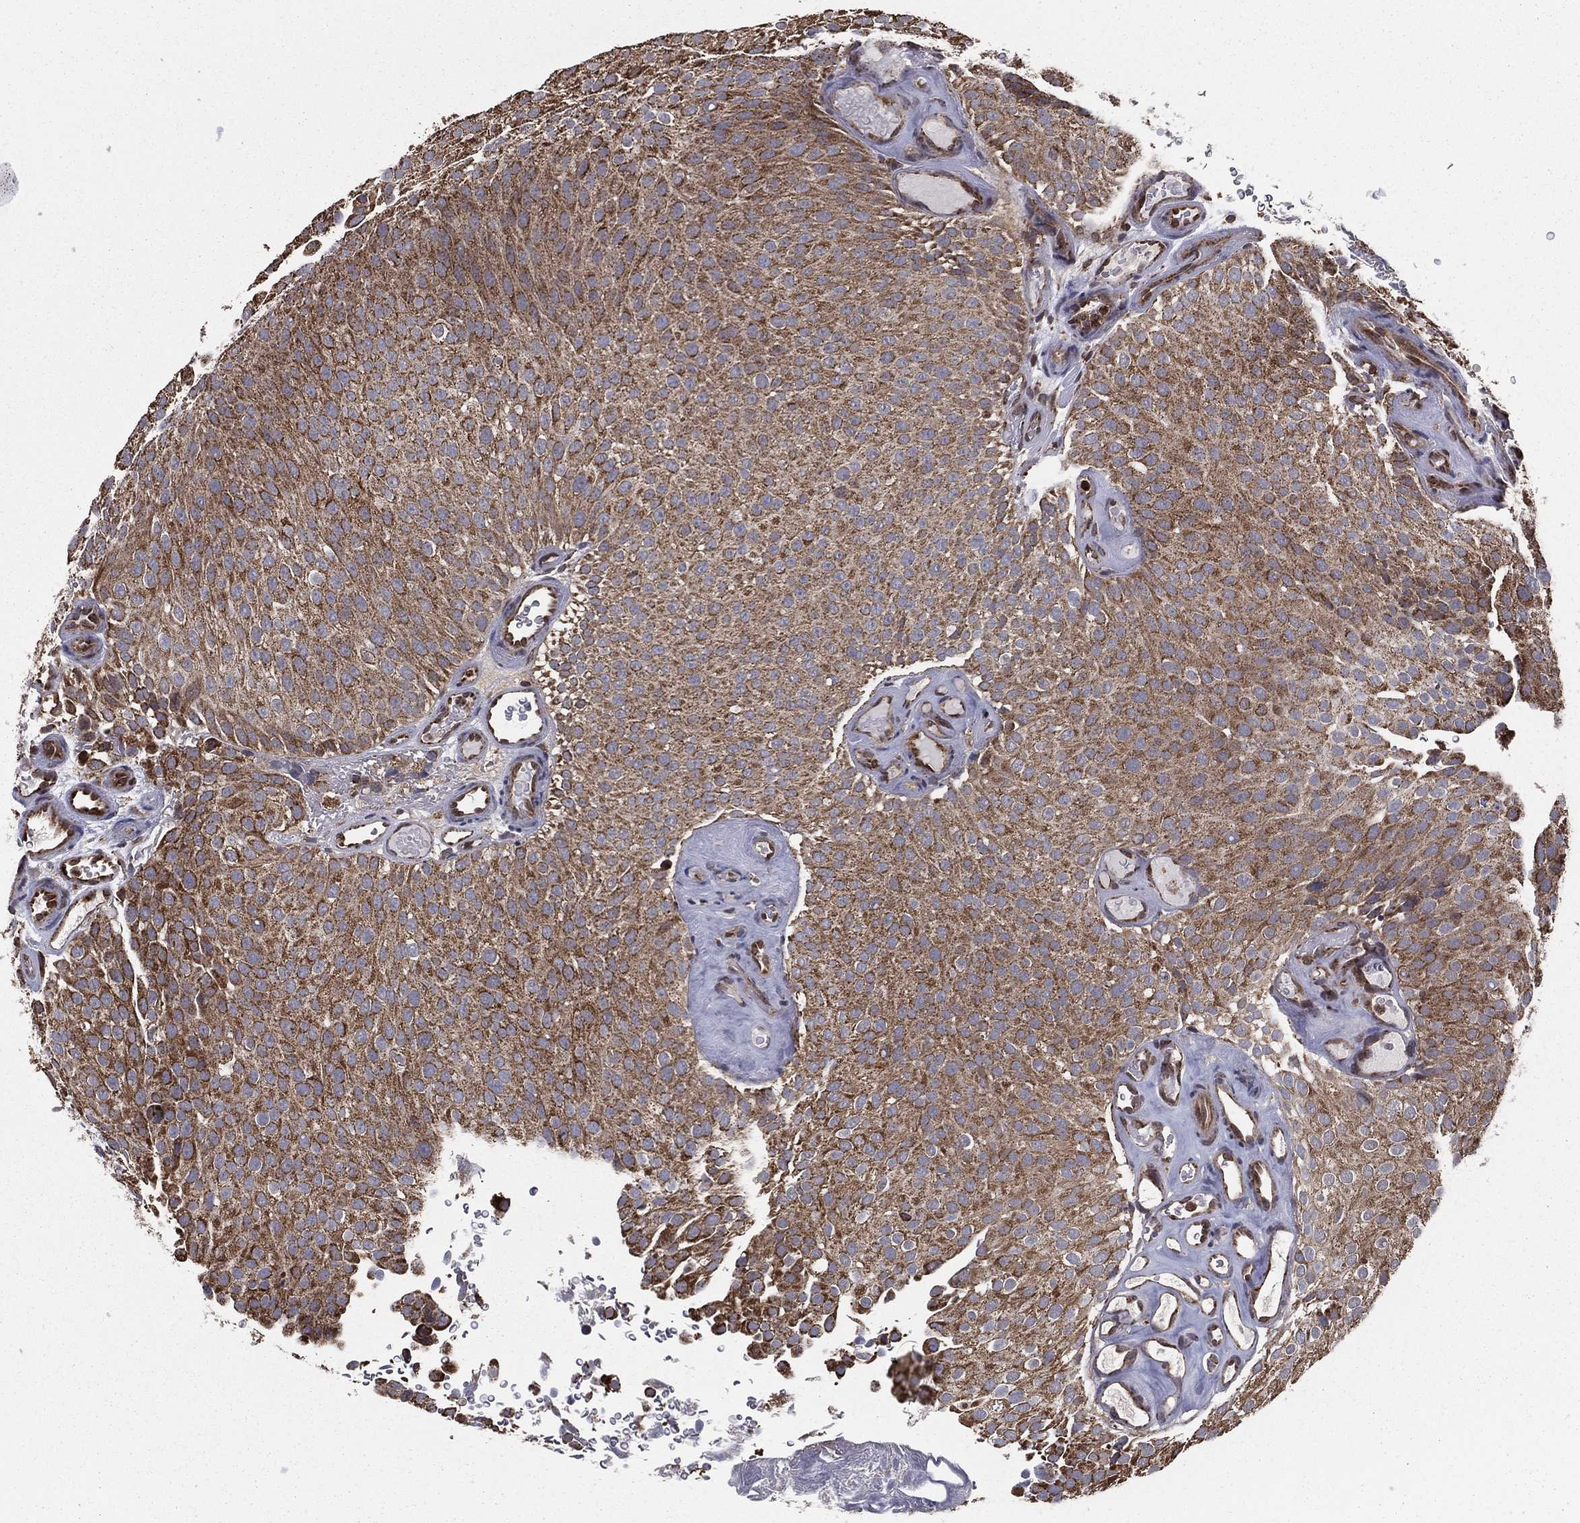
{"staining": {"intensity": "moderate", "quantity": ">75%", "location": "cytoplasmic/membranous"}, "tissue": "urothelial cancer", "cell_type": "Tumor cells", "image_type": "cancer", "snomed": [{"axis": "morphology", "description": "Urothelial carcinoma, Low grade"}, {"axis": "topography", "description": "Urinary bladder"}], "caption": "Urothelial carcinoma (low-grade) was stained to show a protein in brown. There is medium levels of moderate cytoplasmic/membranous staining in about >75% of tumor cells. (Stains: DAB in brown, nuclei in blue, Microscopy: brightfield microscopy at high magnification).", "gene": "RIGI", "patient": {"sex": "male", "age": 78}}